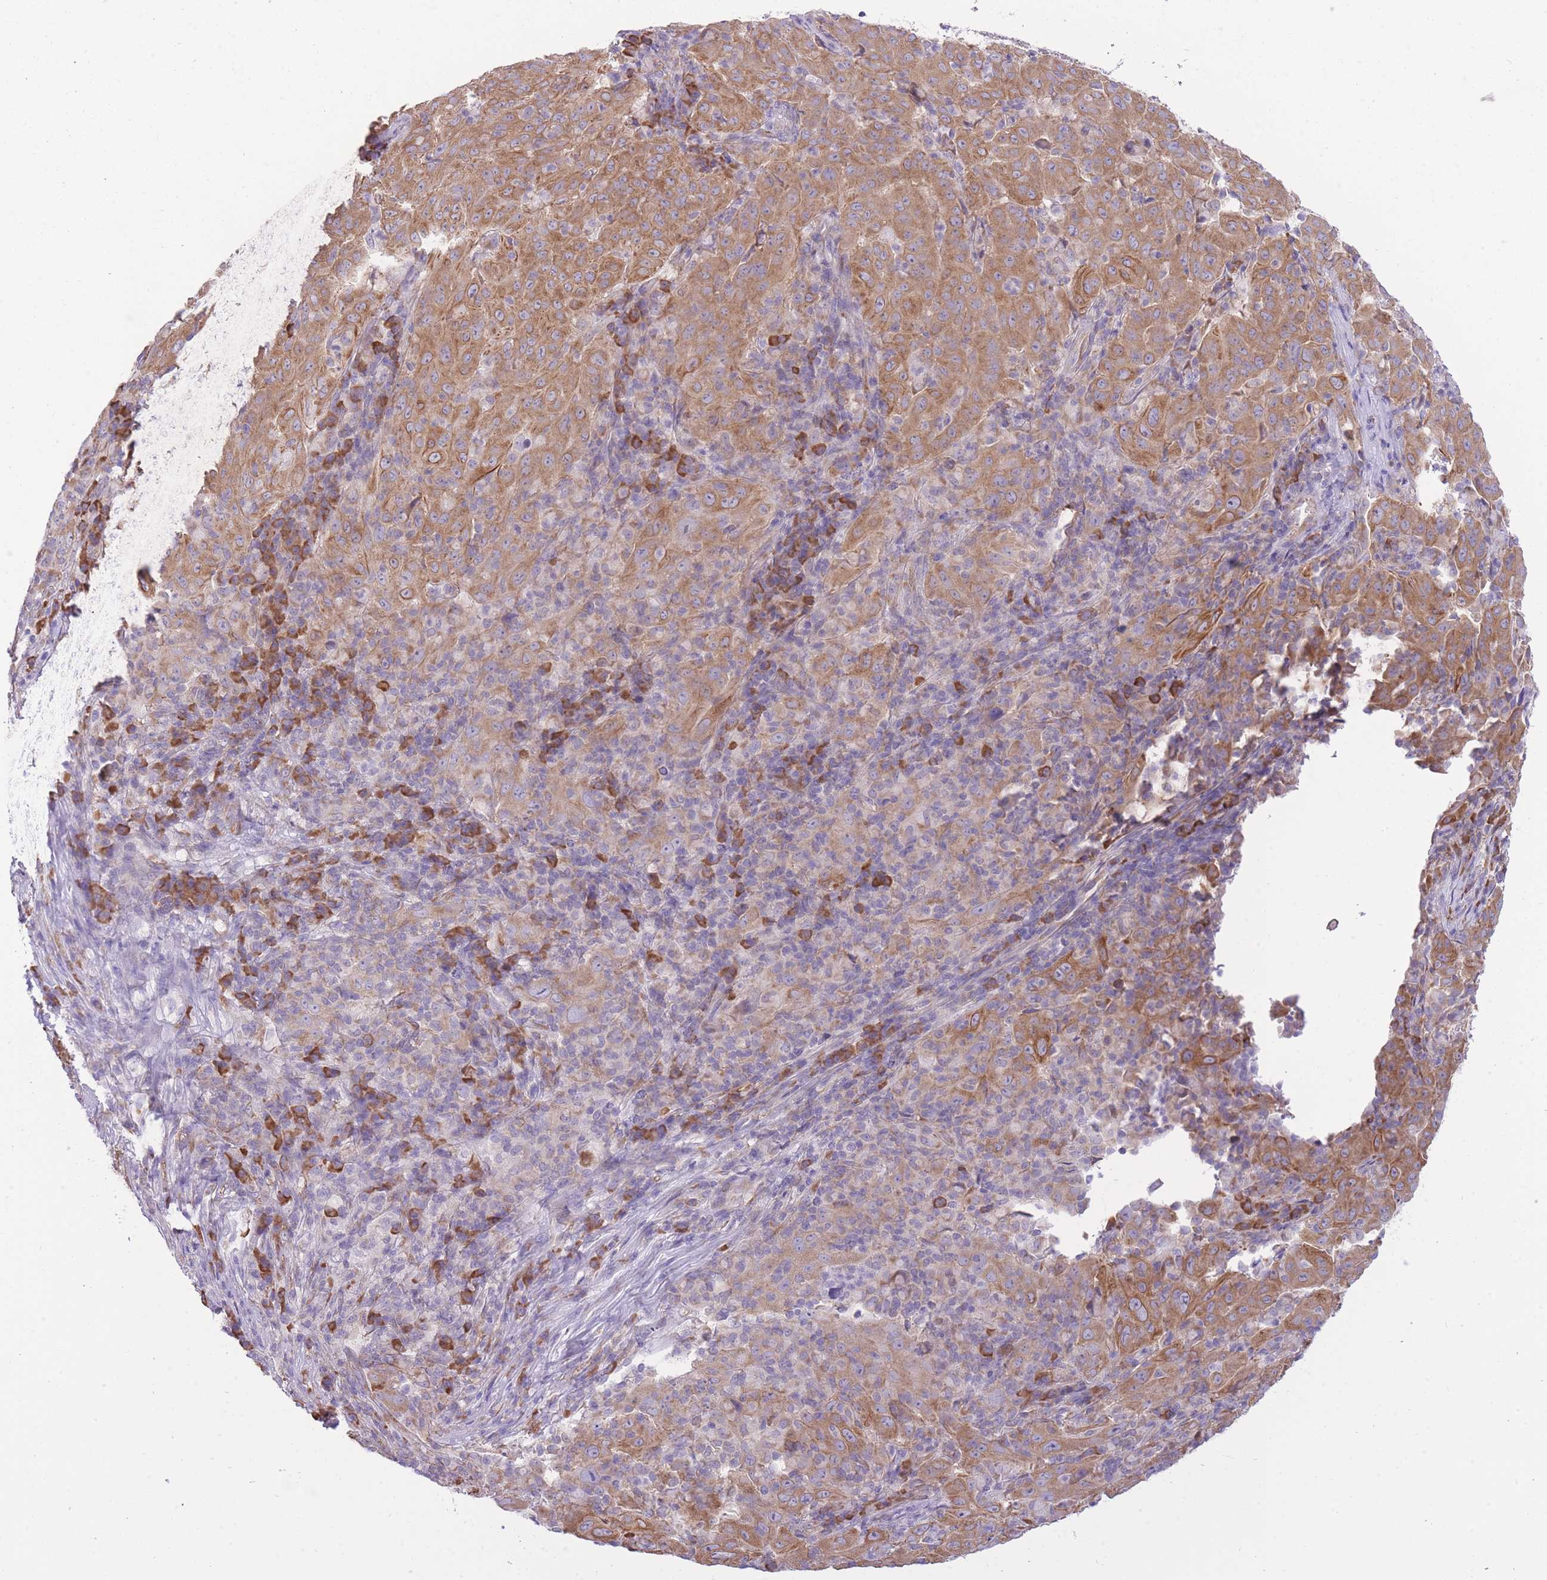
{"staining": {"intensity": "moderate", "quantity": ">75%", "location": "cytoplasmic/membranous"}, "tissue": "pancreatic cancer", "cell_type": "Tumor cells", "image_type": "cancer", "snomed": [{"axis": "morphology", "description": "Adenocarcinoma, NOS"}, {"axis": "topography", "description": "Pancreas"}], "caption": "An image of human pancreatic cancer stained for a protein exhibits moderate cytoplasmic/membranous brown staining in tumor cells.", "gene": "ZNF501", "patient": {"sex": "male", "age": 63}}